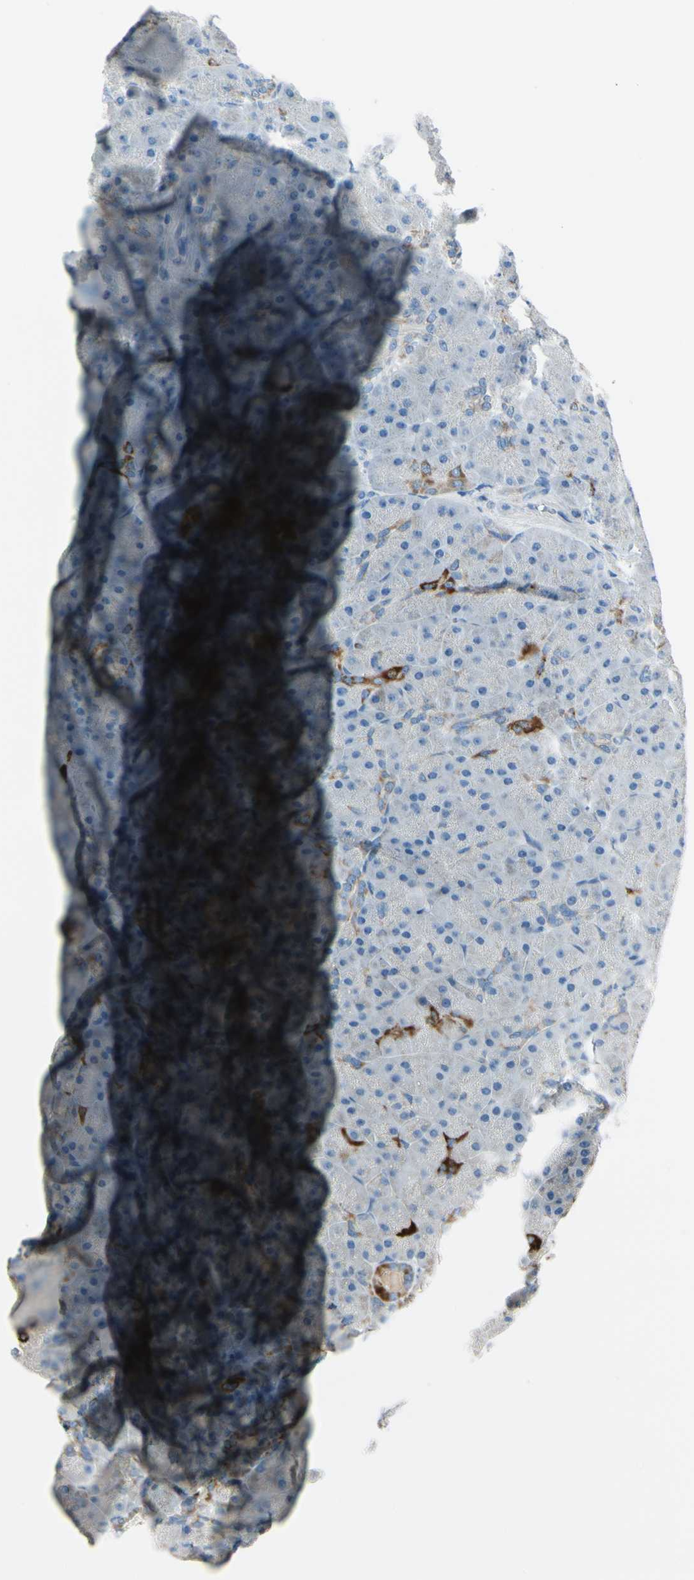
{"staining": {"intensity": "negative", "quantity": "none", "location": "none"}, "tissue": "pancreas", "cell_type": "Exocrine glandular cells", "image_type": "normal", "snomed": [{"axis": "morphology", "description": "Normal tissue, NOS"}, {"axis": "topography", "description": "Pancreas"}], "caption": "This is an IHC histopathology image of unremarkable human pancreas. There is no expression in exocrine glandular cells.", "gene": "SLC6A15", "patient": {"sex": "male", "age": 66}}